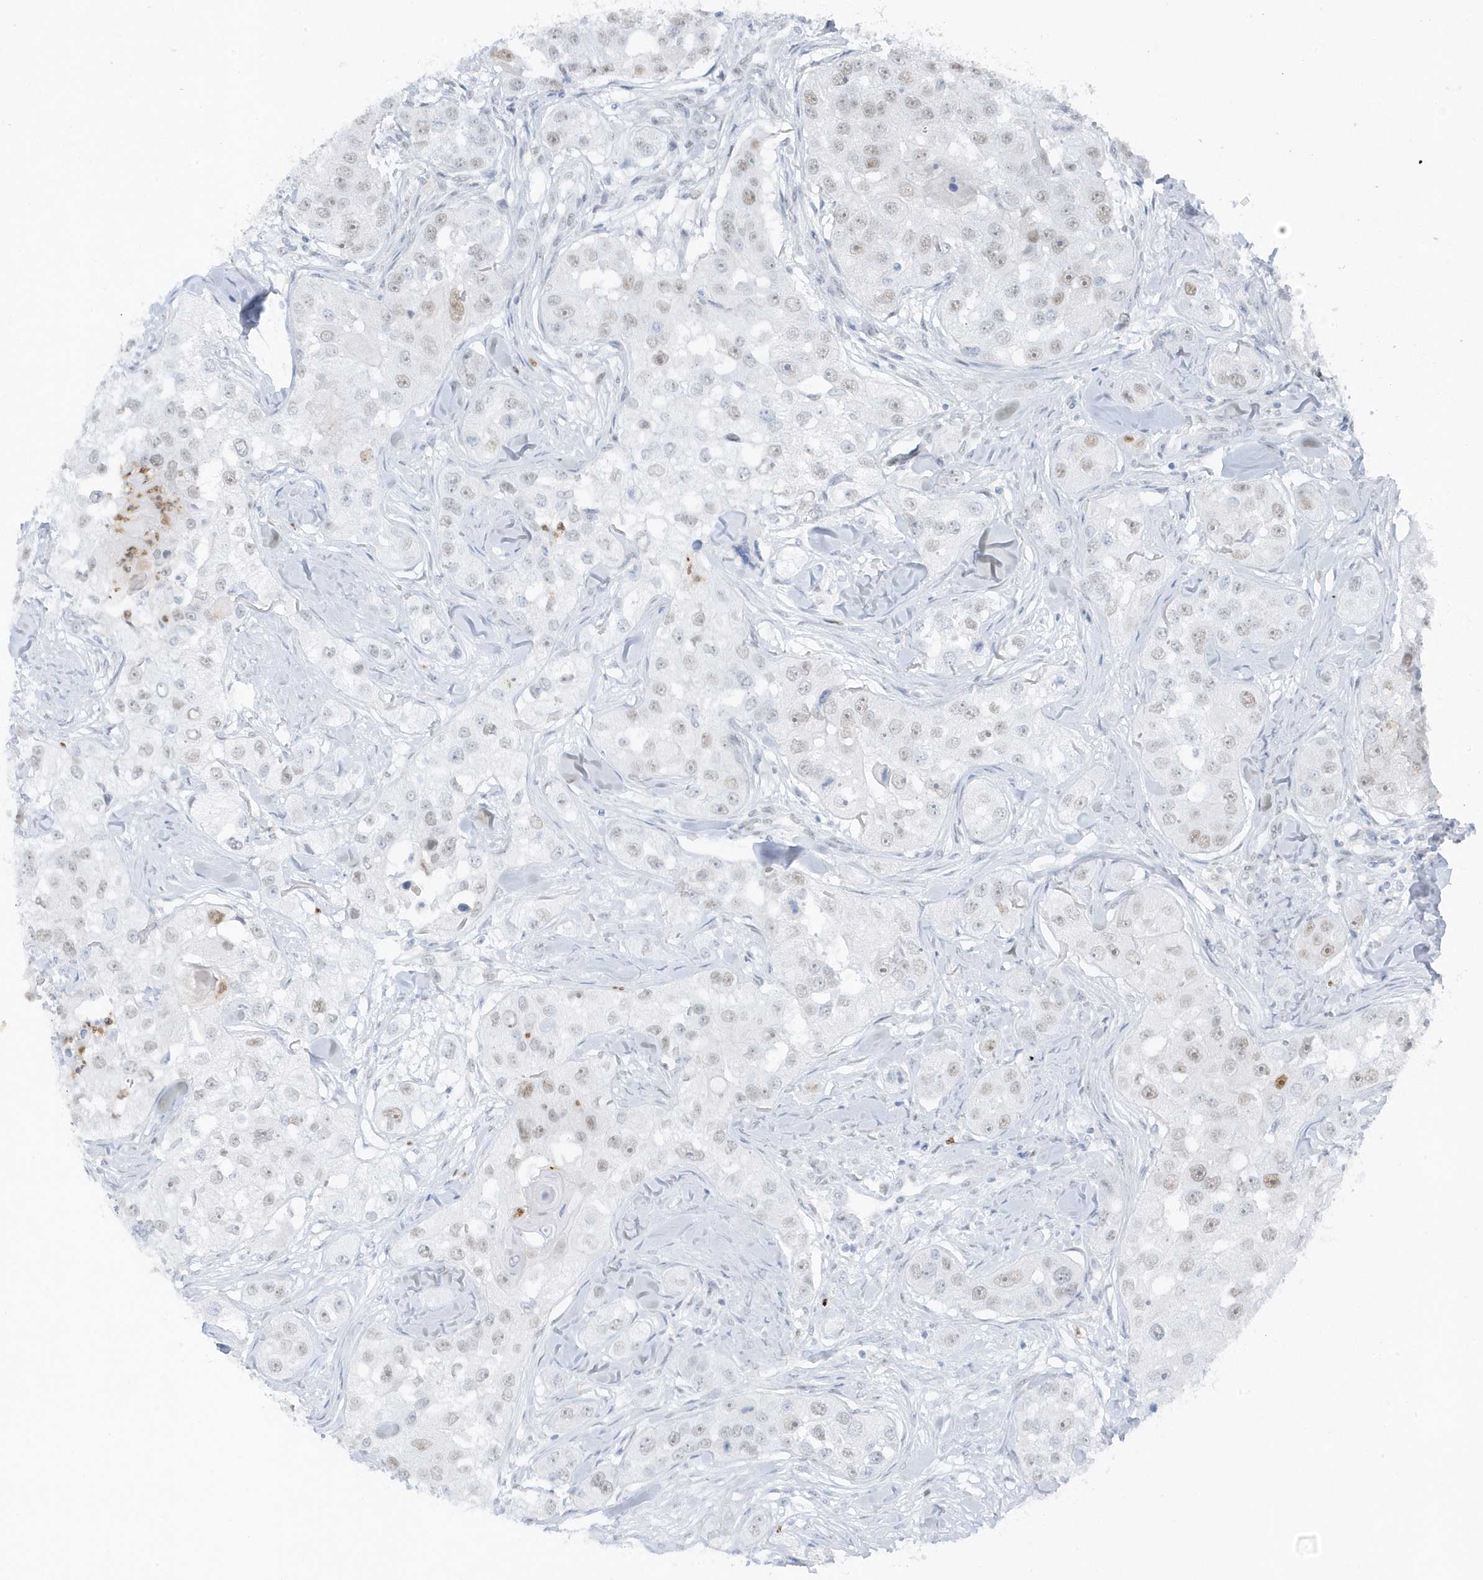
{"staining": {"intensity": "weak", "quantity": "<25%", "location": "nuclear"}, "tissue": "head and neck cancer", "cell_type": "Tumor cells", "image_type": "cancer", "snomed": [{"axis": "morphology", "description": "Normal tissue, NOS"}, {"axis": "morphology", "description": "Squamous cell carcinoma, NOS"}, {"axis": "topography", "description": "Skeletal muscle"}, {"axis": "topography", "description": "Head-Neck"}], "caption": "Tumor cells show no significant expression in head and neck cancer.", "gene": "SMIM34", "patient": {"sex": "male", "age": 51}}